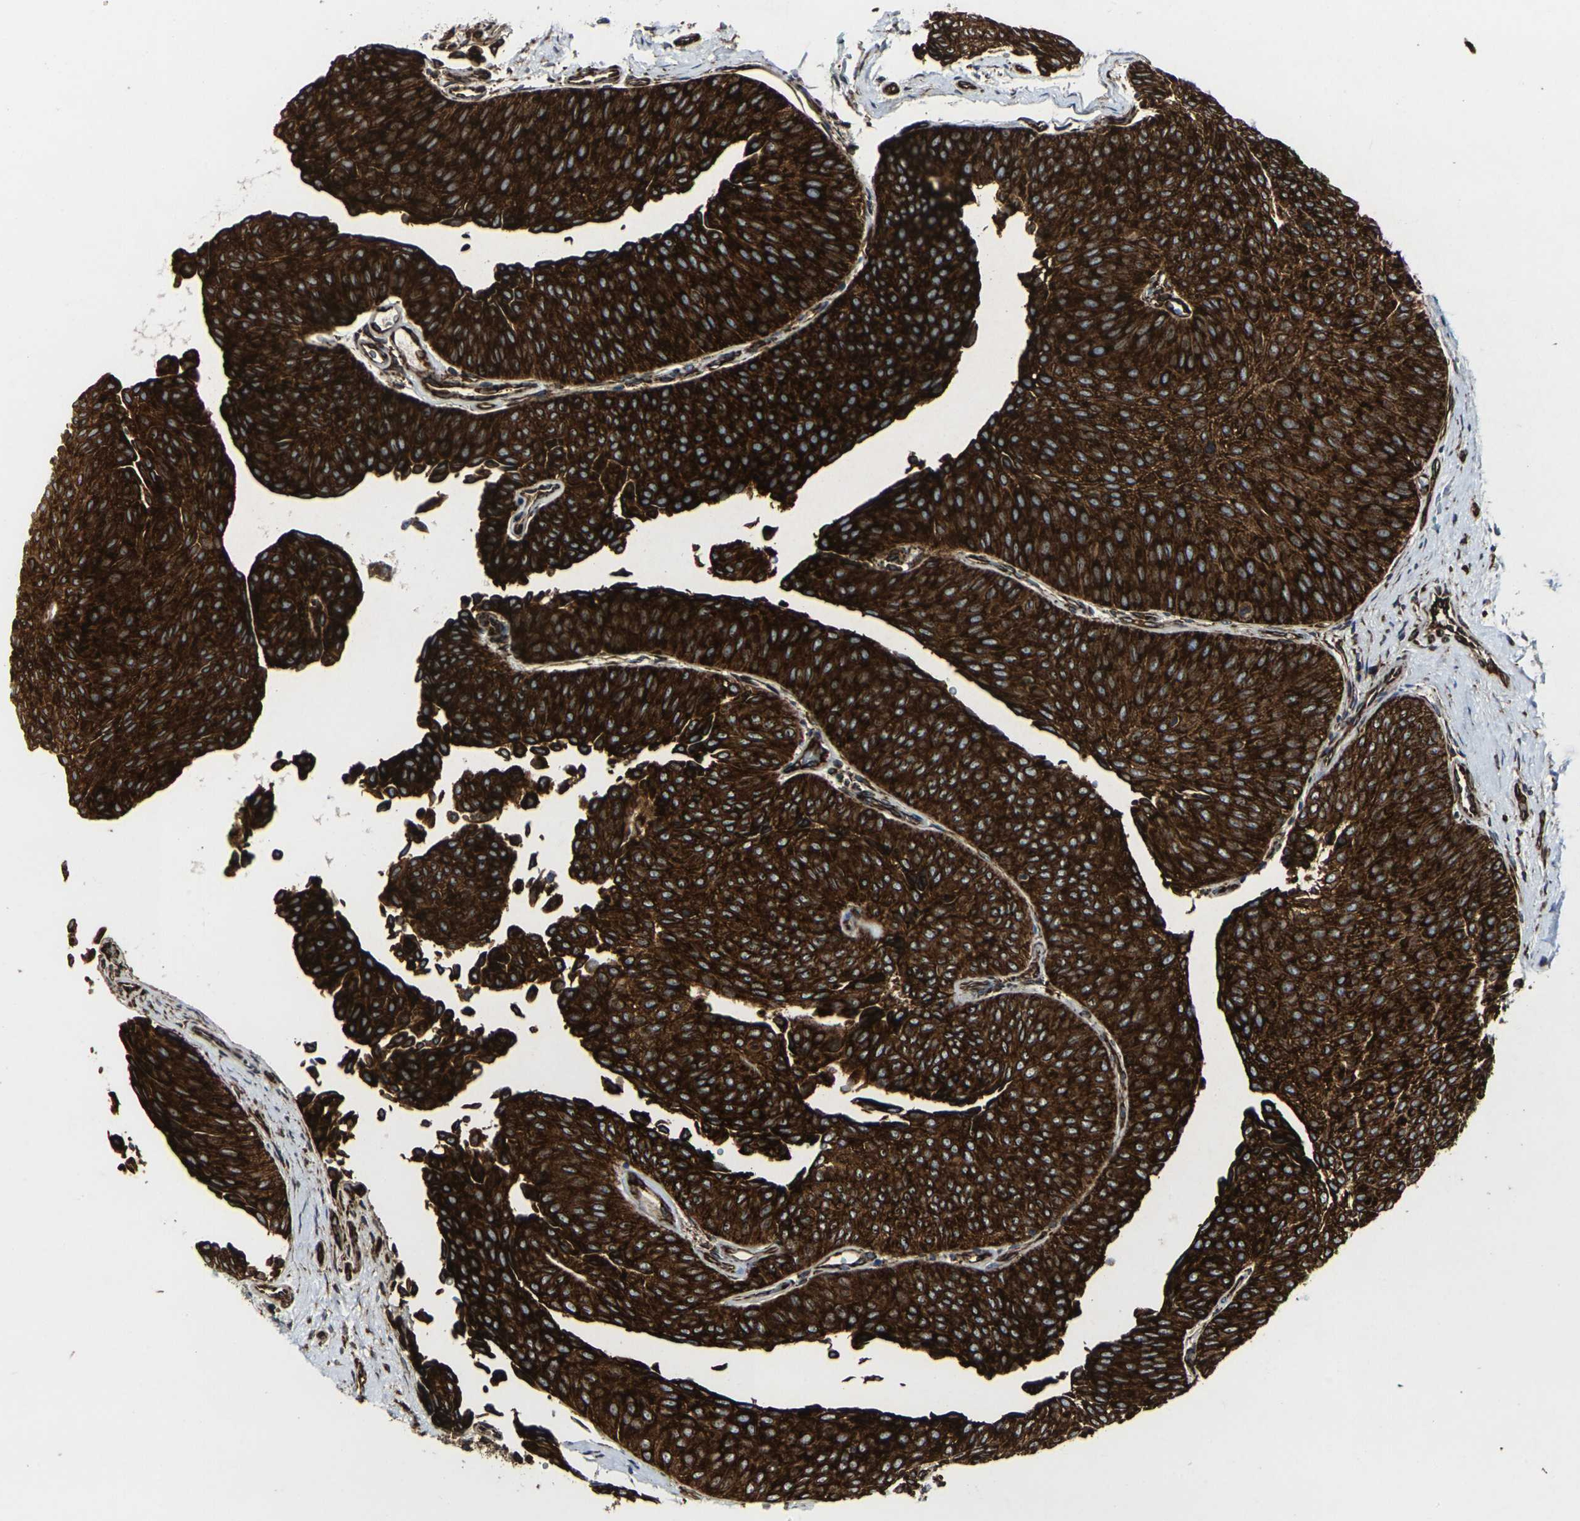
{"staining": {"intensity": "strong", "quantity": ">75%", "location": "cytoplasmic/membranous"}, "tissue": "urothelial cancer", "cell_type": "Tumor cells", "image_type": "cancer", "snomed": [{"axis": "morphology", "description": "Urothelial carcinoma, Low grade"}, {"axis": "topography", "description": "Urinary bladder"}], "caption": "IHC of human low-grade urothelial carcinoma reveals high levels of strong cytoplasmic/membranous positivity in about >75% of tumor cells.", "gene": "MARCHF2", "patient": {"sex": "female", "age": 60}}